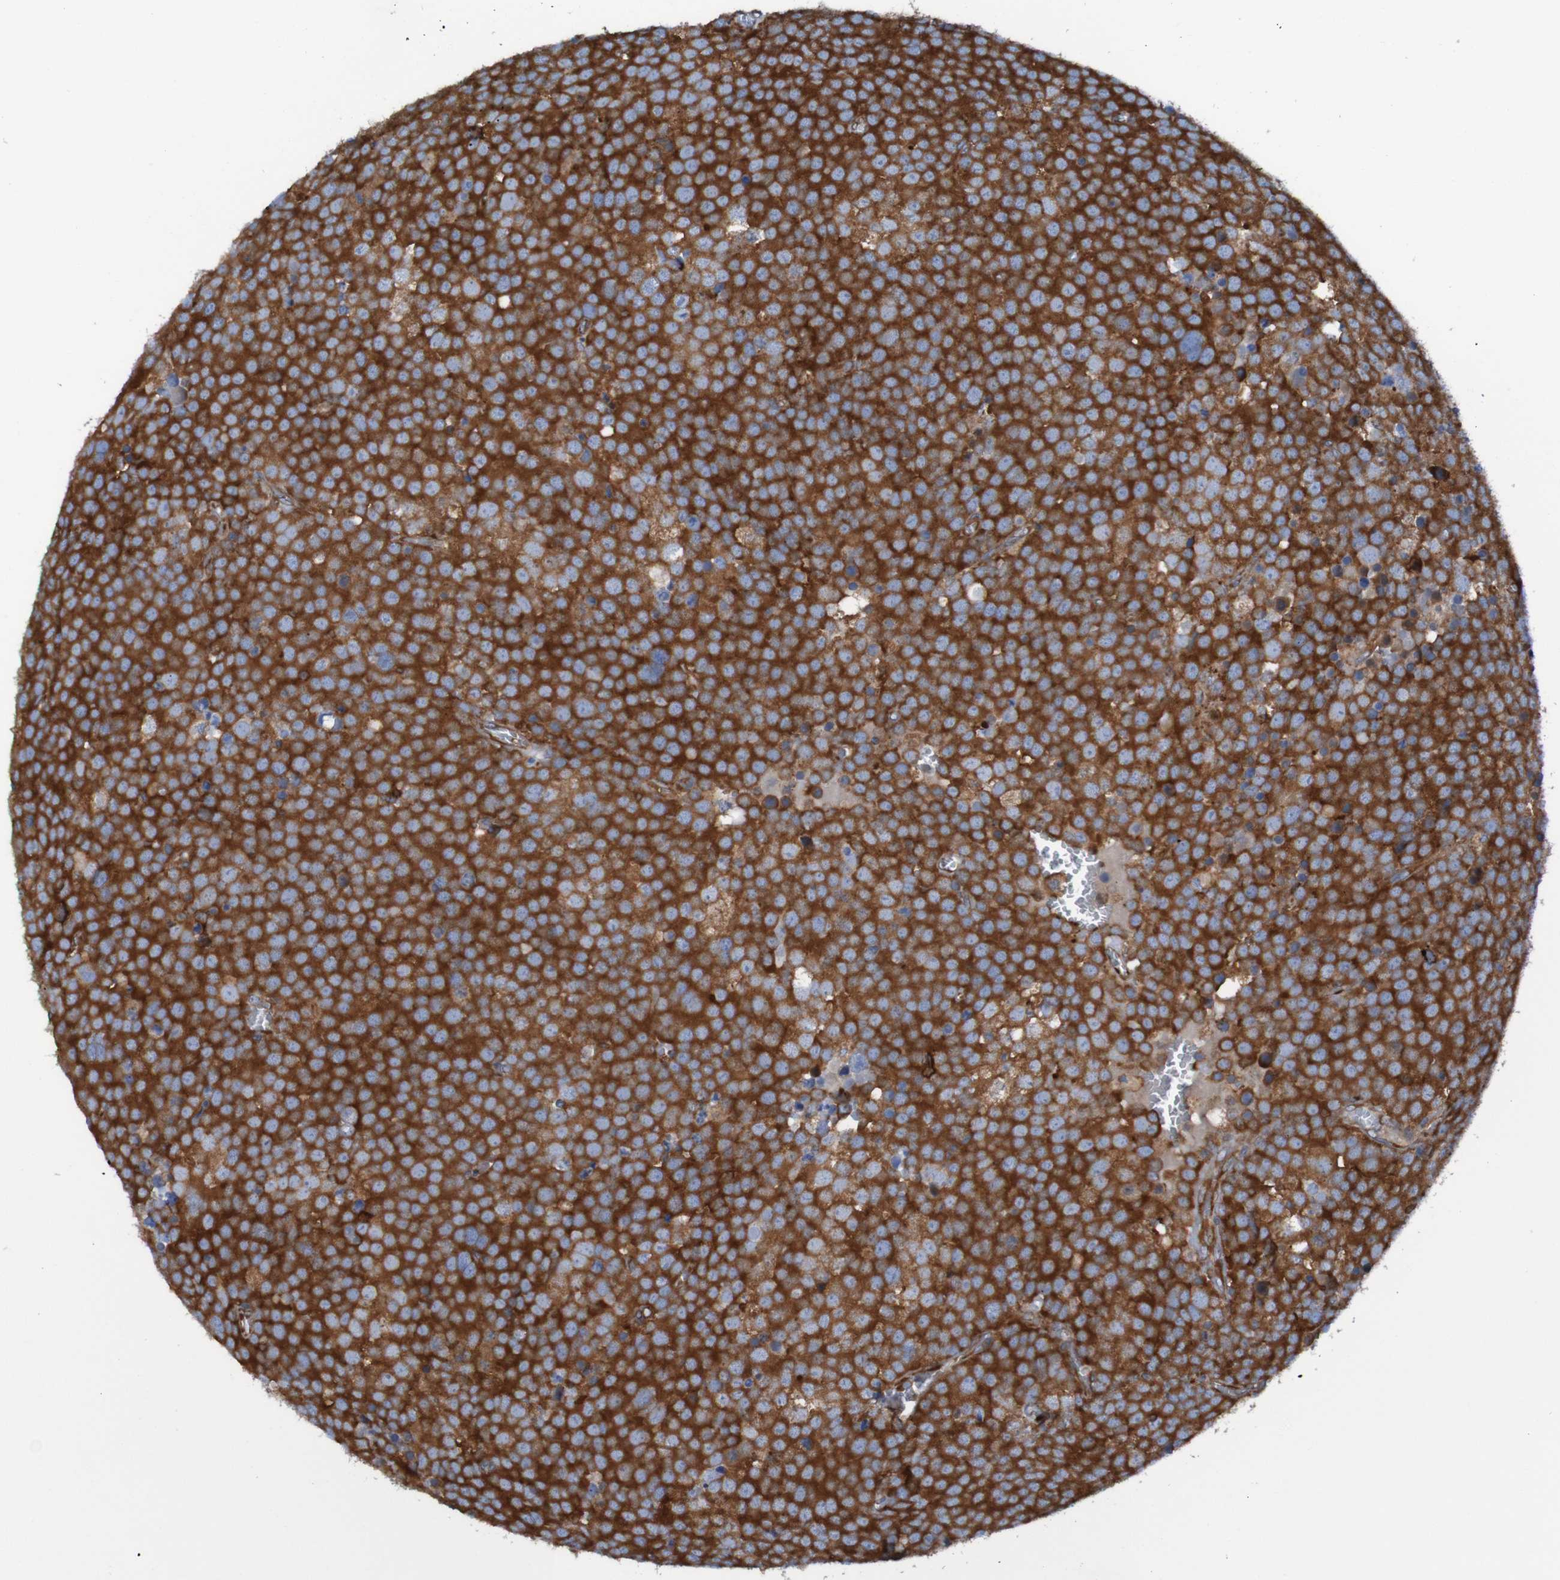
{"staining": {"intensity": "strong", "quantity": ">75%", "location": "cytoplasmic/membranous"}, "tissue": "testis cancer", "cell_type": "Tumor cells", "image_type": "cancer", "snomed": [{"axis": "morphology", "description": "Seminoma, NOS"}, {"axis": "topography", "description": "Testis"}], "caption": "There is high levels of strong cytoplasmic/membranous expression in tumor cells of testis seminoma, as demonstrated by immunohistochemical staining (brown color).", "gene": "RPL10", "patient": {"sex": "male", "age": 71}}